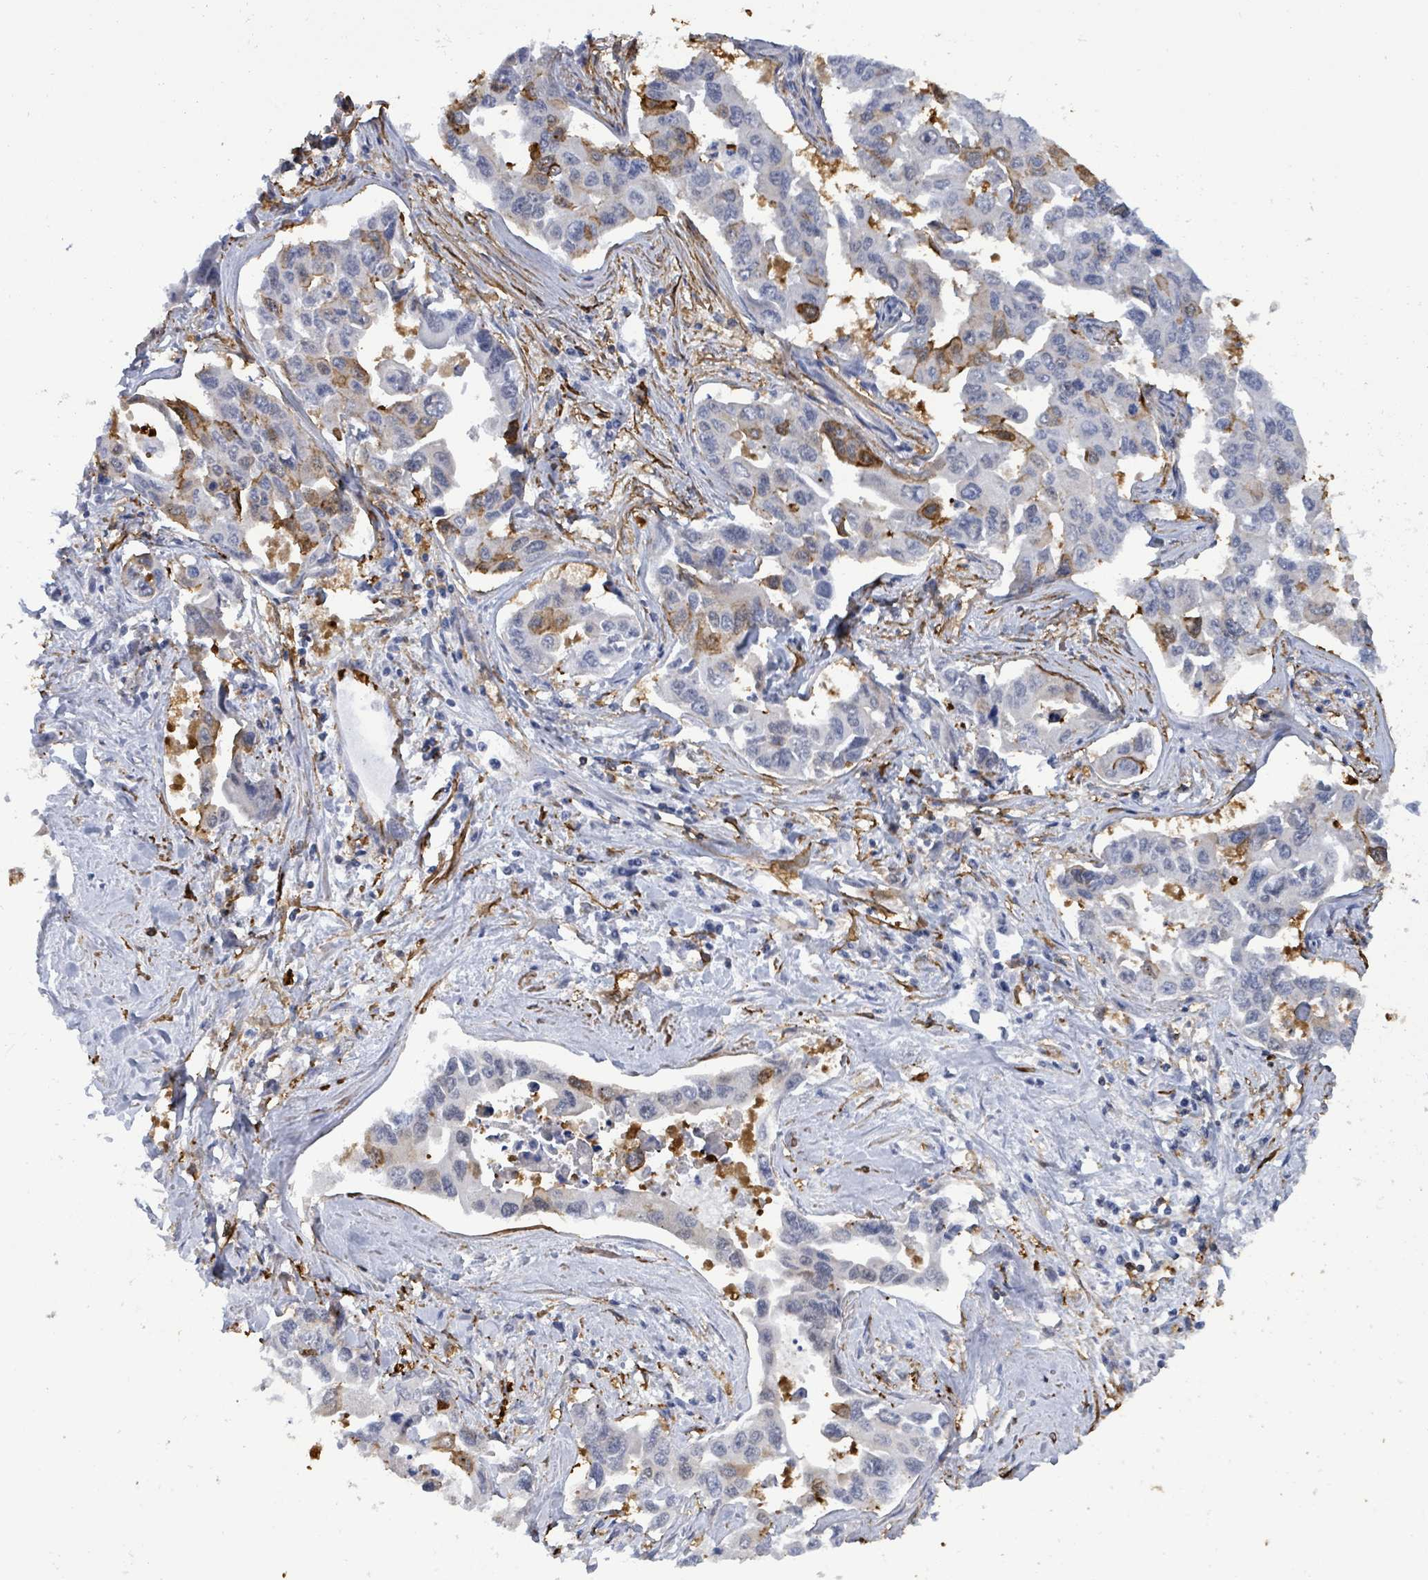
{"staining": {"intensity": "moderate", "quantity": "<25%", "location": "cytoplasmic/membranous"}, "tissue": "lung cancer", "cell_type": "Tumor cells", "image_type": "cancer", "snomed": [{"axis": "morphology", "description": "Adenocarcinoma, NOS"}, {"axis": "topography", "description": "Lung"}], "caption": "Lung cancer (adenocarcinoma) was stained to show a protein in brown. There is low levels of moderate cytoplasmic/membranous staining in approximately <25% of tumor cells.", "gene": "PRKRIP1", "patient": {"sex": "male", "age": 64}}